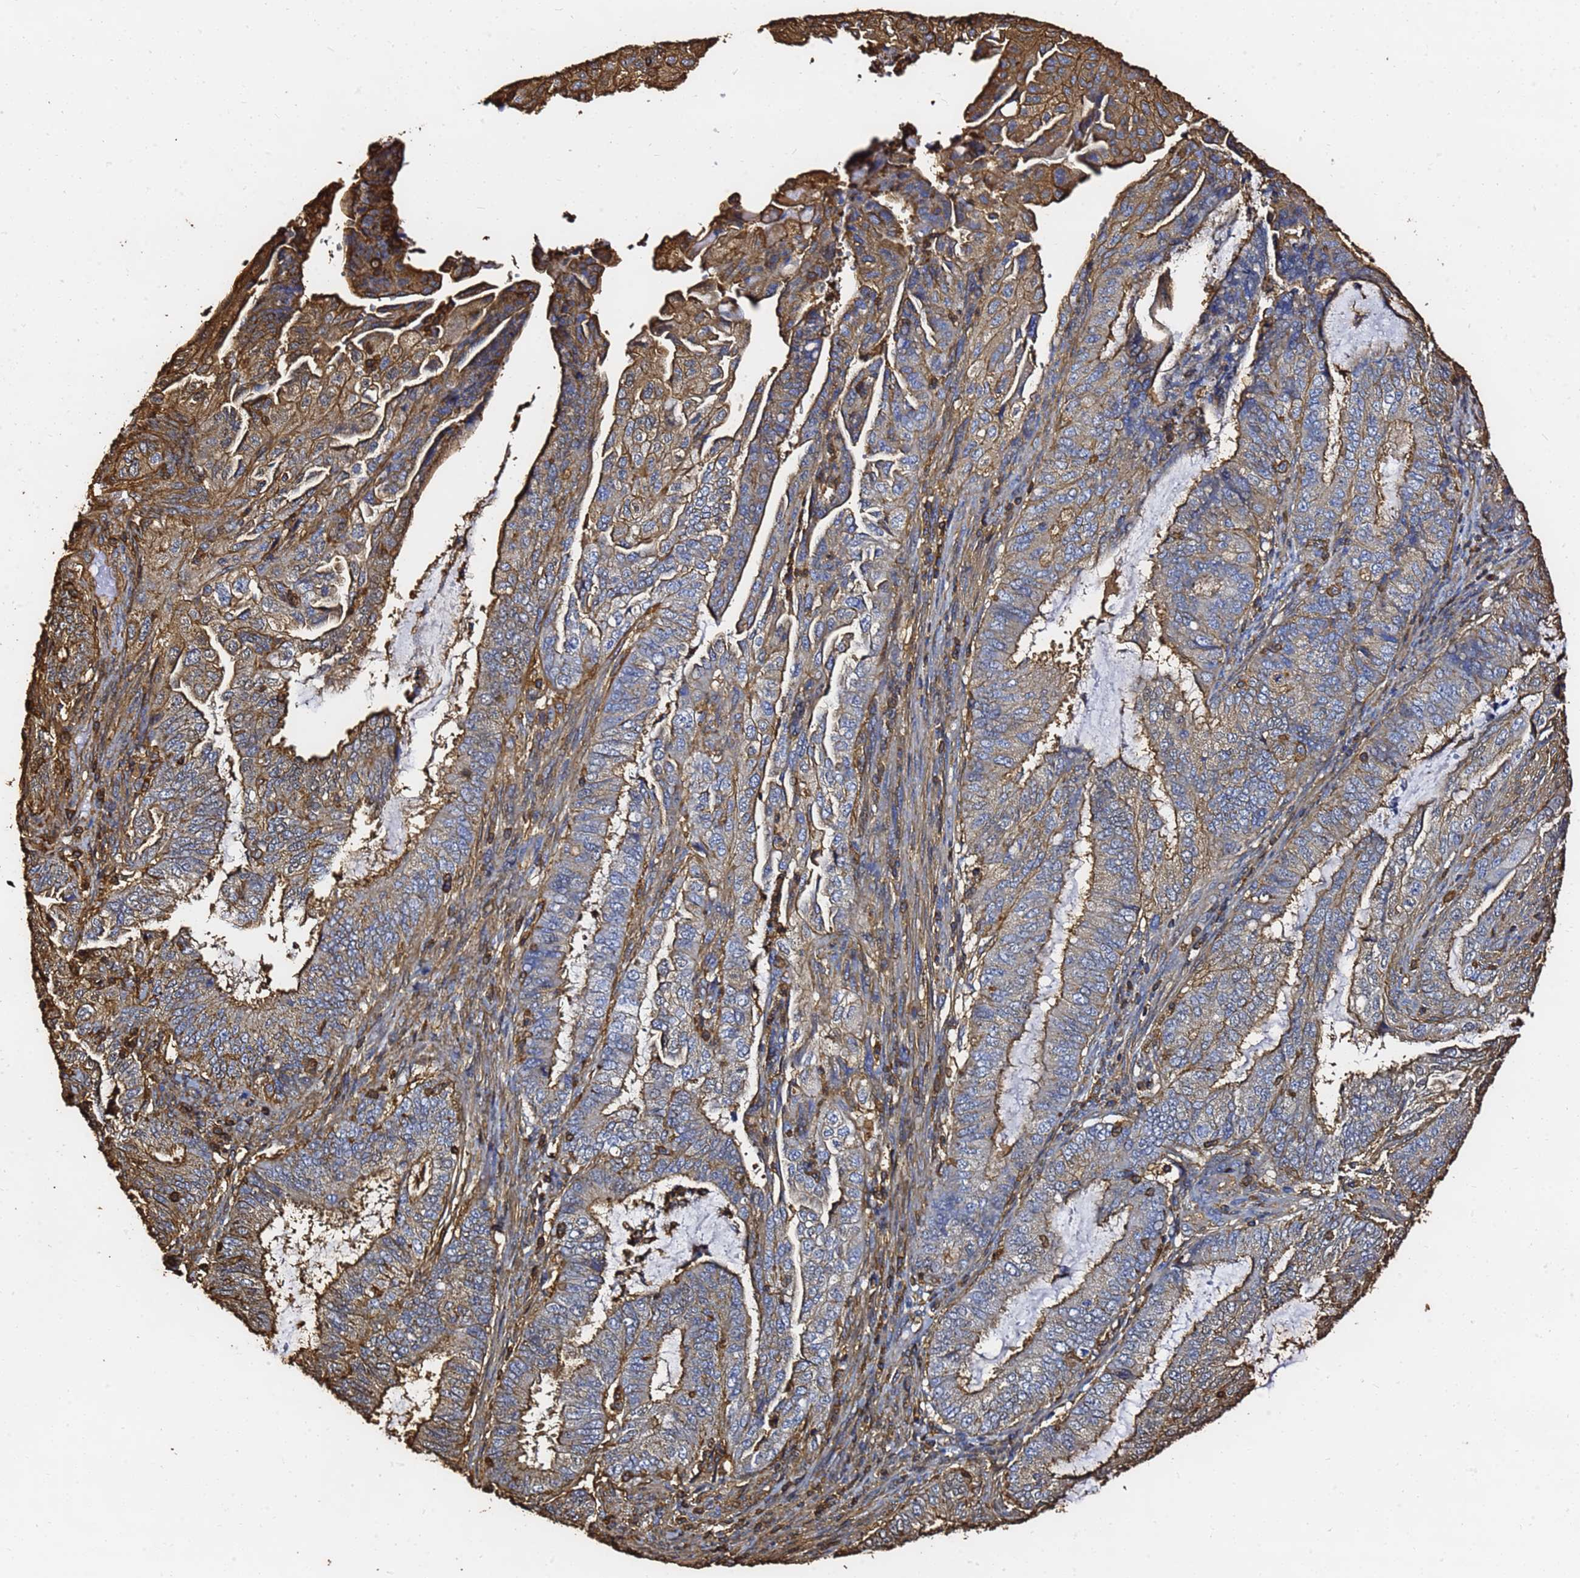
{"staining": {"intensity": "moderate", "quantity": "25%-75%", "location": "cytoplasmic/membranous"}, "tissue": "endometrial cancer", "cell_type": "Tumor cells", "image_type": "cancer", "snomed": [{"axis": "morphology", "description": "Adenocarcinoma, NOS"}, {"axis": "topography", "description": "Endometrium"}], "caption": "Immunohistochemistry (IHC) image of neoplastic tissue: human endometrial cancer stained using immunohistochemistry displays medium levels of moderate protein expression localized specifically in the cytoplasmic/membranous of tumor cells, appearing as a cytoplasmic/membranous brown color.", "gene": "ACTB", "patient": {"sex": "female", "age": 51}}